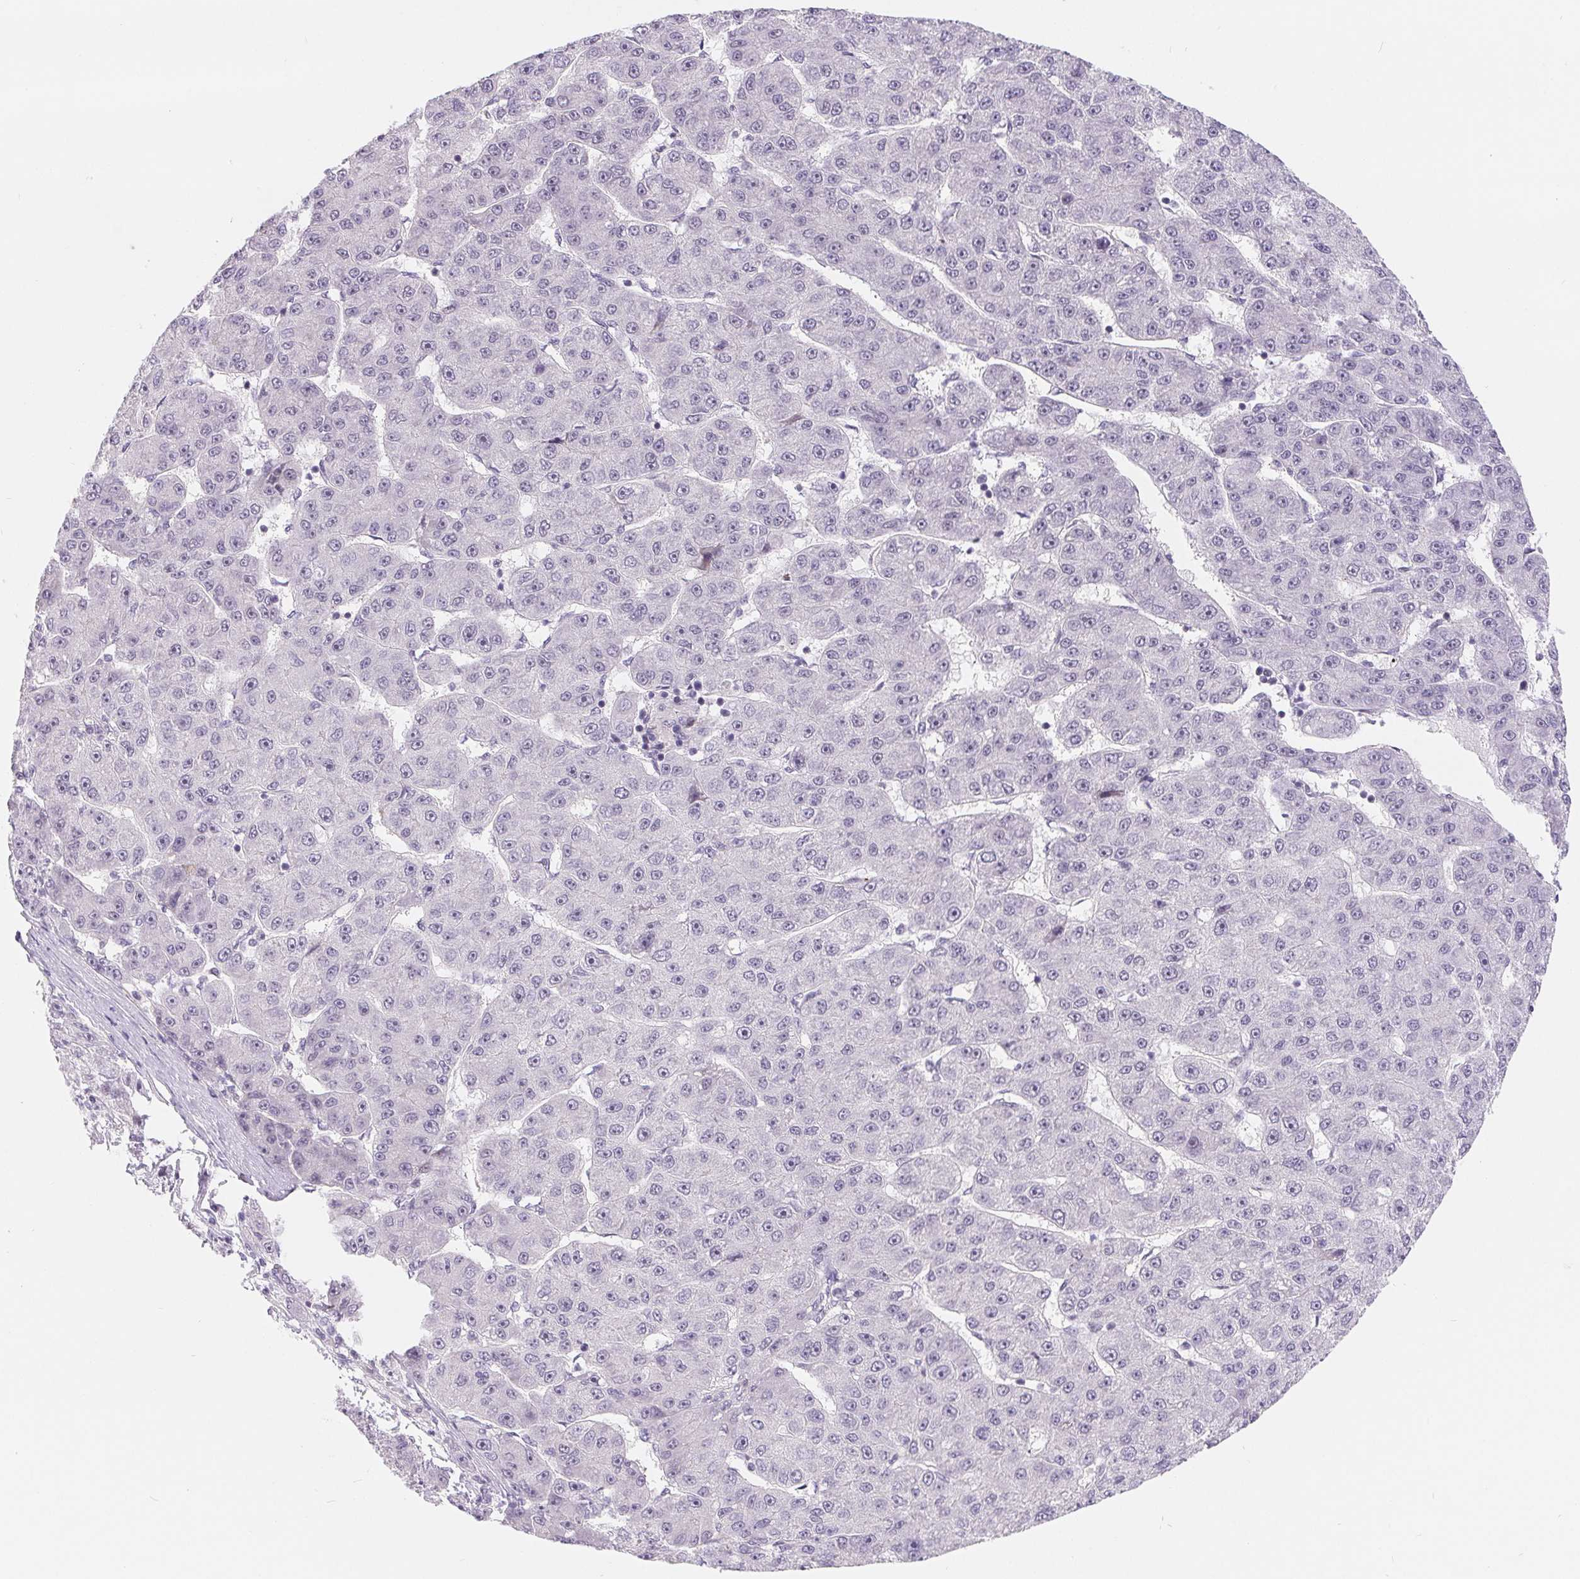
{"staining": {"intensity": "negative", "quantity": "none", "location": "none"}, "tissue": "liver cancer", "cell_type": "Tumor cells", "image_type": "cancer", "snomed": [{"axis": "morphology", "description": "Carcinoma, Hepatocellular, NOS"}, {"axis": "topography", "description": "Liver"}], "caption": "A histopathology image of liver cancer (hepatocellular carcinoma) stained for a protein exhibits no brown staining in tumor cells. (Stains: DAB IHC with hematoxylin counter stain, Microscopy: brightfield microscopy at high magnification).", "gene": "LCA5L", "patient": {"sex": "male", "age": 67}}